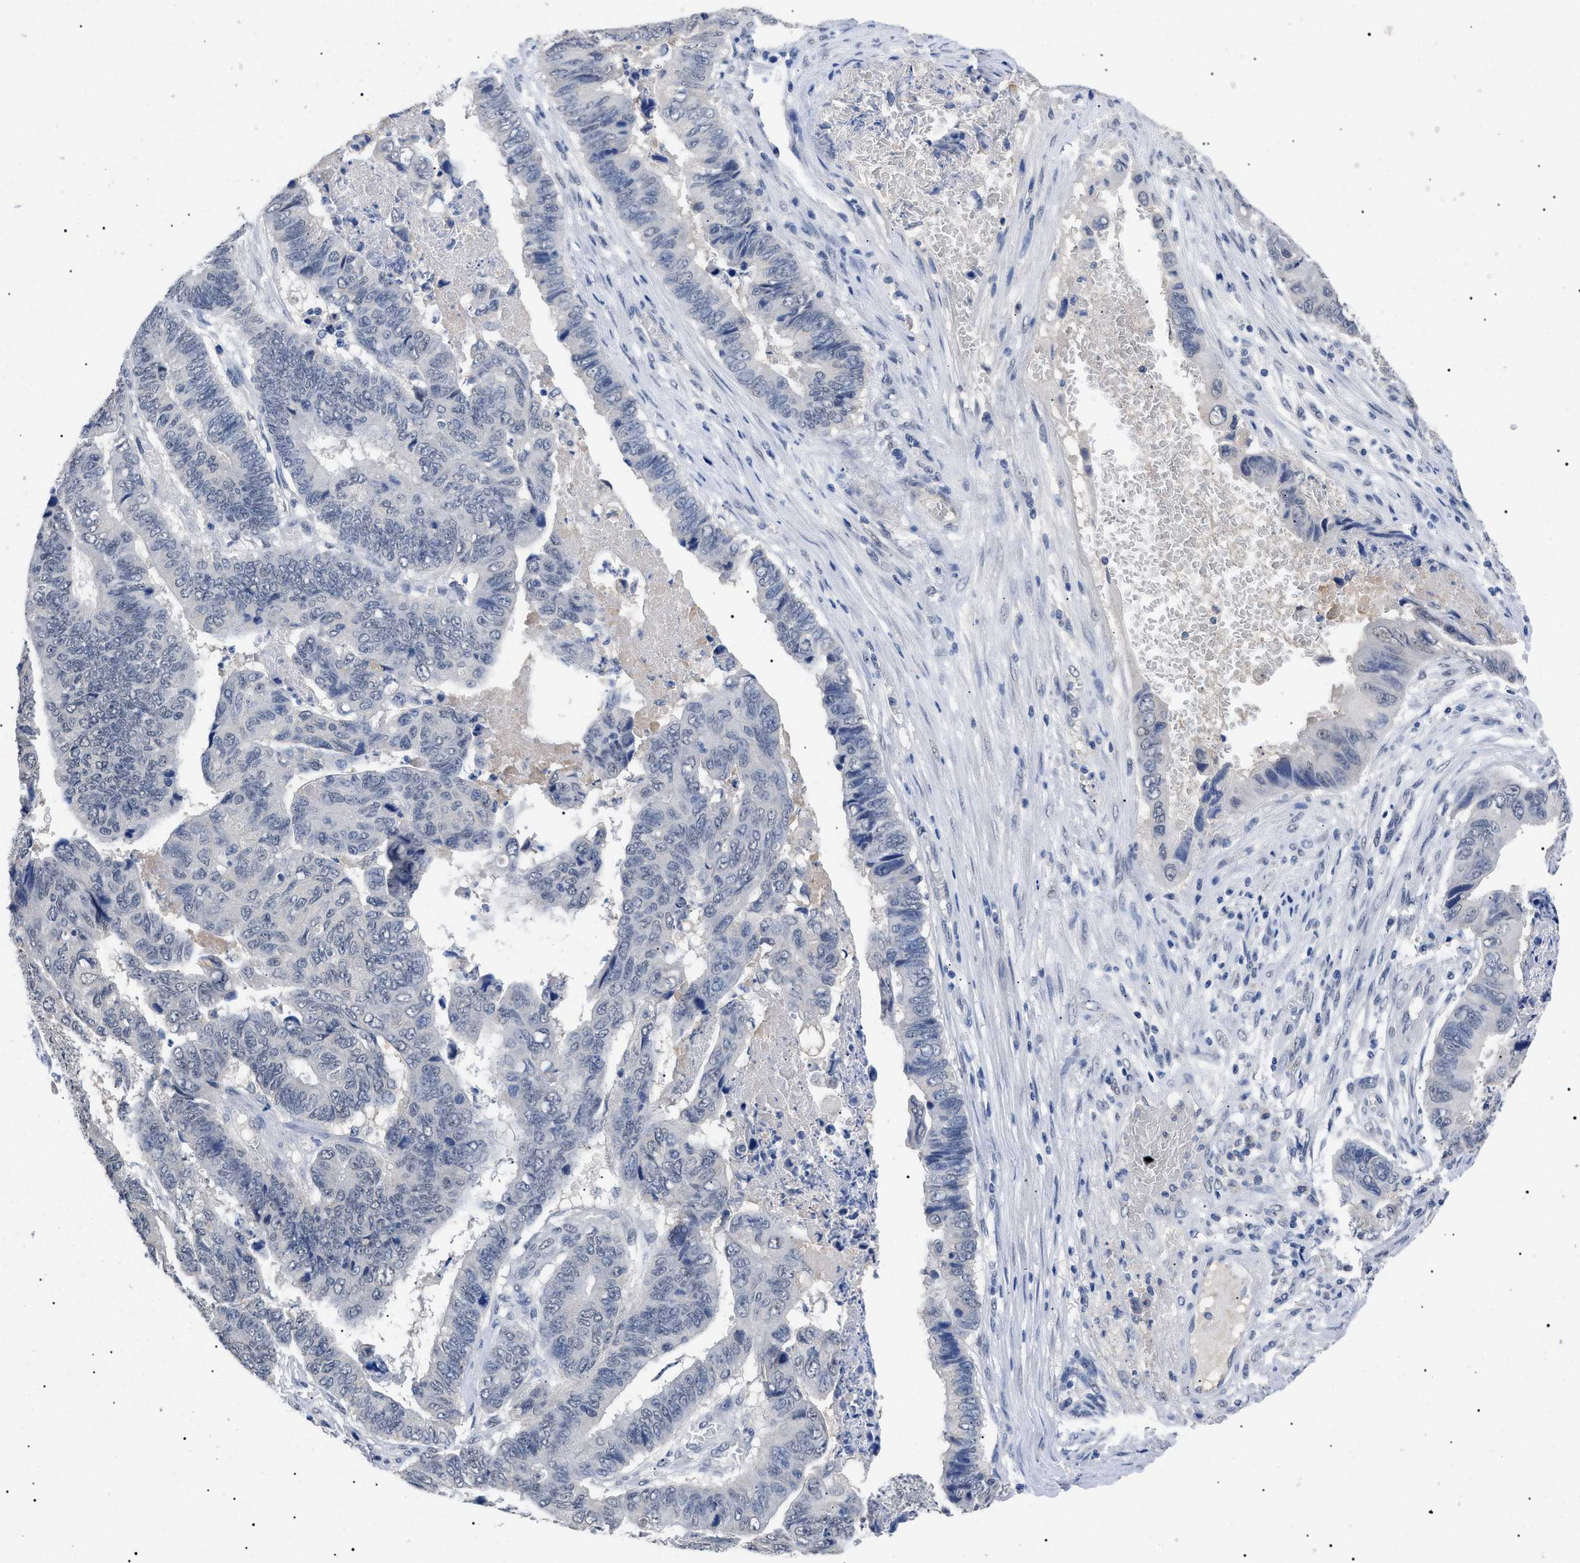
{"staining": {"intensity": "negative", "quantity": "none", "location": "none"}, "tissue": "stomach cancer", "cell_type": "Tumor cells", "image_type": "cancer", "snomed": [{"axis": "morphology", "description": "Adenocarcinoma, NOS"}, {"axis": "topography", "description": "Stomach, lower"}], "caption": "High magnification brightfield microscopy of stomach adenocarcinoma stained with DAB (3,3'-diaminobenzidine) (brown) and counterstained with hematoxylin (blue): tumor cells show no significant staining.", "gene": "PRRT2", "patient": {"sex": "male", "age": 77}}